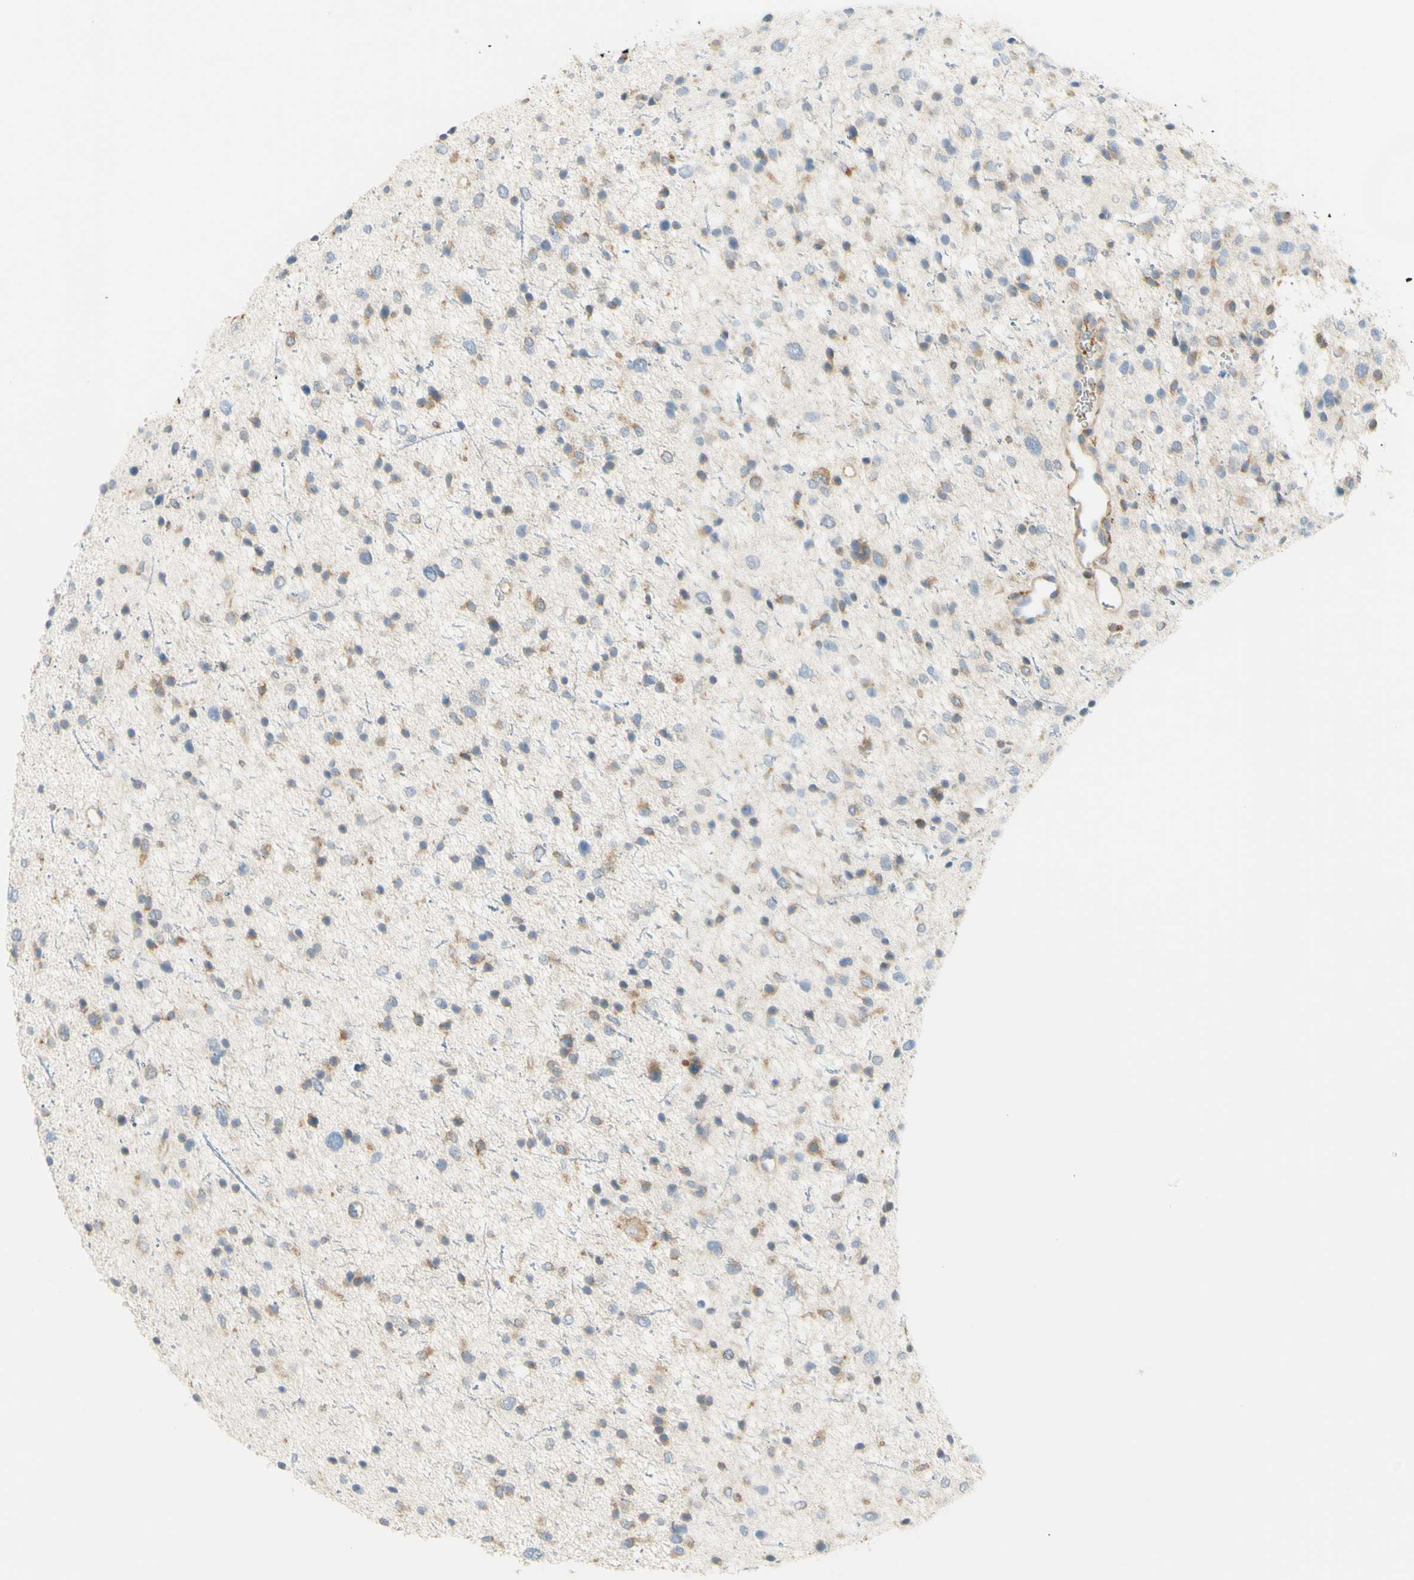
{"staining": {"intensity": "weak", "quantity": "25%-75%", "location": "cytoplasmic/membranous"}, "tissue": "glioma", "cell_type": "Tumor cells", "image_type": "cancer", "snomed": [{"axis": "morphology", "description": "Glioma, malignant, Low grade"}, {"axis": "topography", "description": "Brain"}], "caption": "This photomicrograph displays malignant glioma (low-grade) stained with IHC to label a protein in brown. The cytoplasmic/membranous of tumor cells show weak positivity for the protein. Nuclei are counter-stained blue.", "gene": "MANF", "patient": {"sex": "female", "age": 37}}